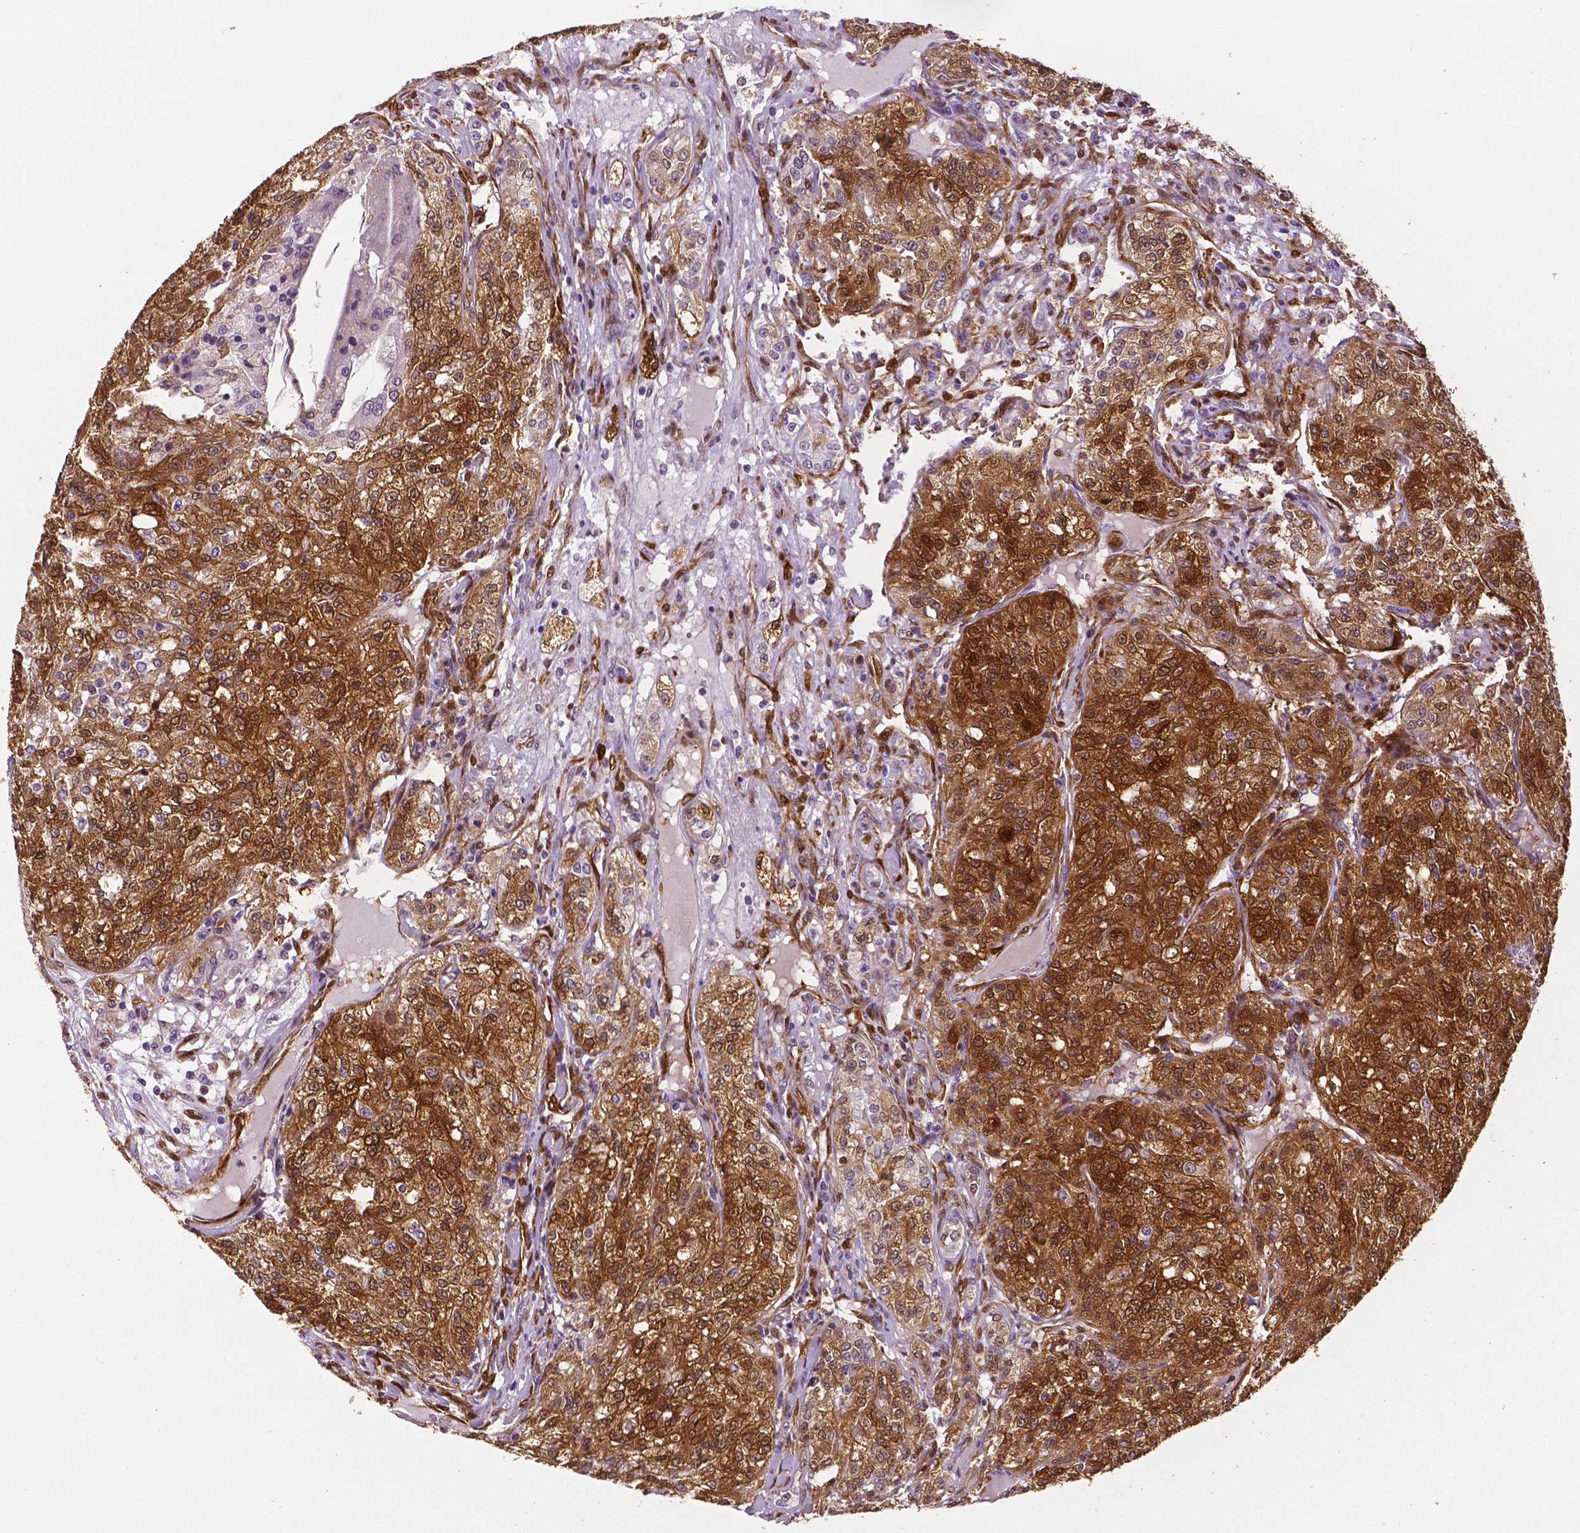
{"staining": {"intensity": "strong", "quantity": ">75%", "location": "cytoplasmic/membranous"}, "tissue": "renal cancer", "cell_type": "Tumor cells", "image_type": "cancer", "snomed": [{"axis": "morphology", "description": "Adenocarcinoma, NOS"}, {"axis": "topography", "description": "Kidney"}], "caption": "Renal adenocarcinoma stained with DAB IHC exhibits high levels of strong cytoplasmic/membranous expression in about >75% of tumor cells. (IHC, brightfield microscopy, high magnification).", "gene": "PHGDH", "patient": {"sex": "female", "age": 63}}